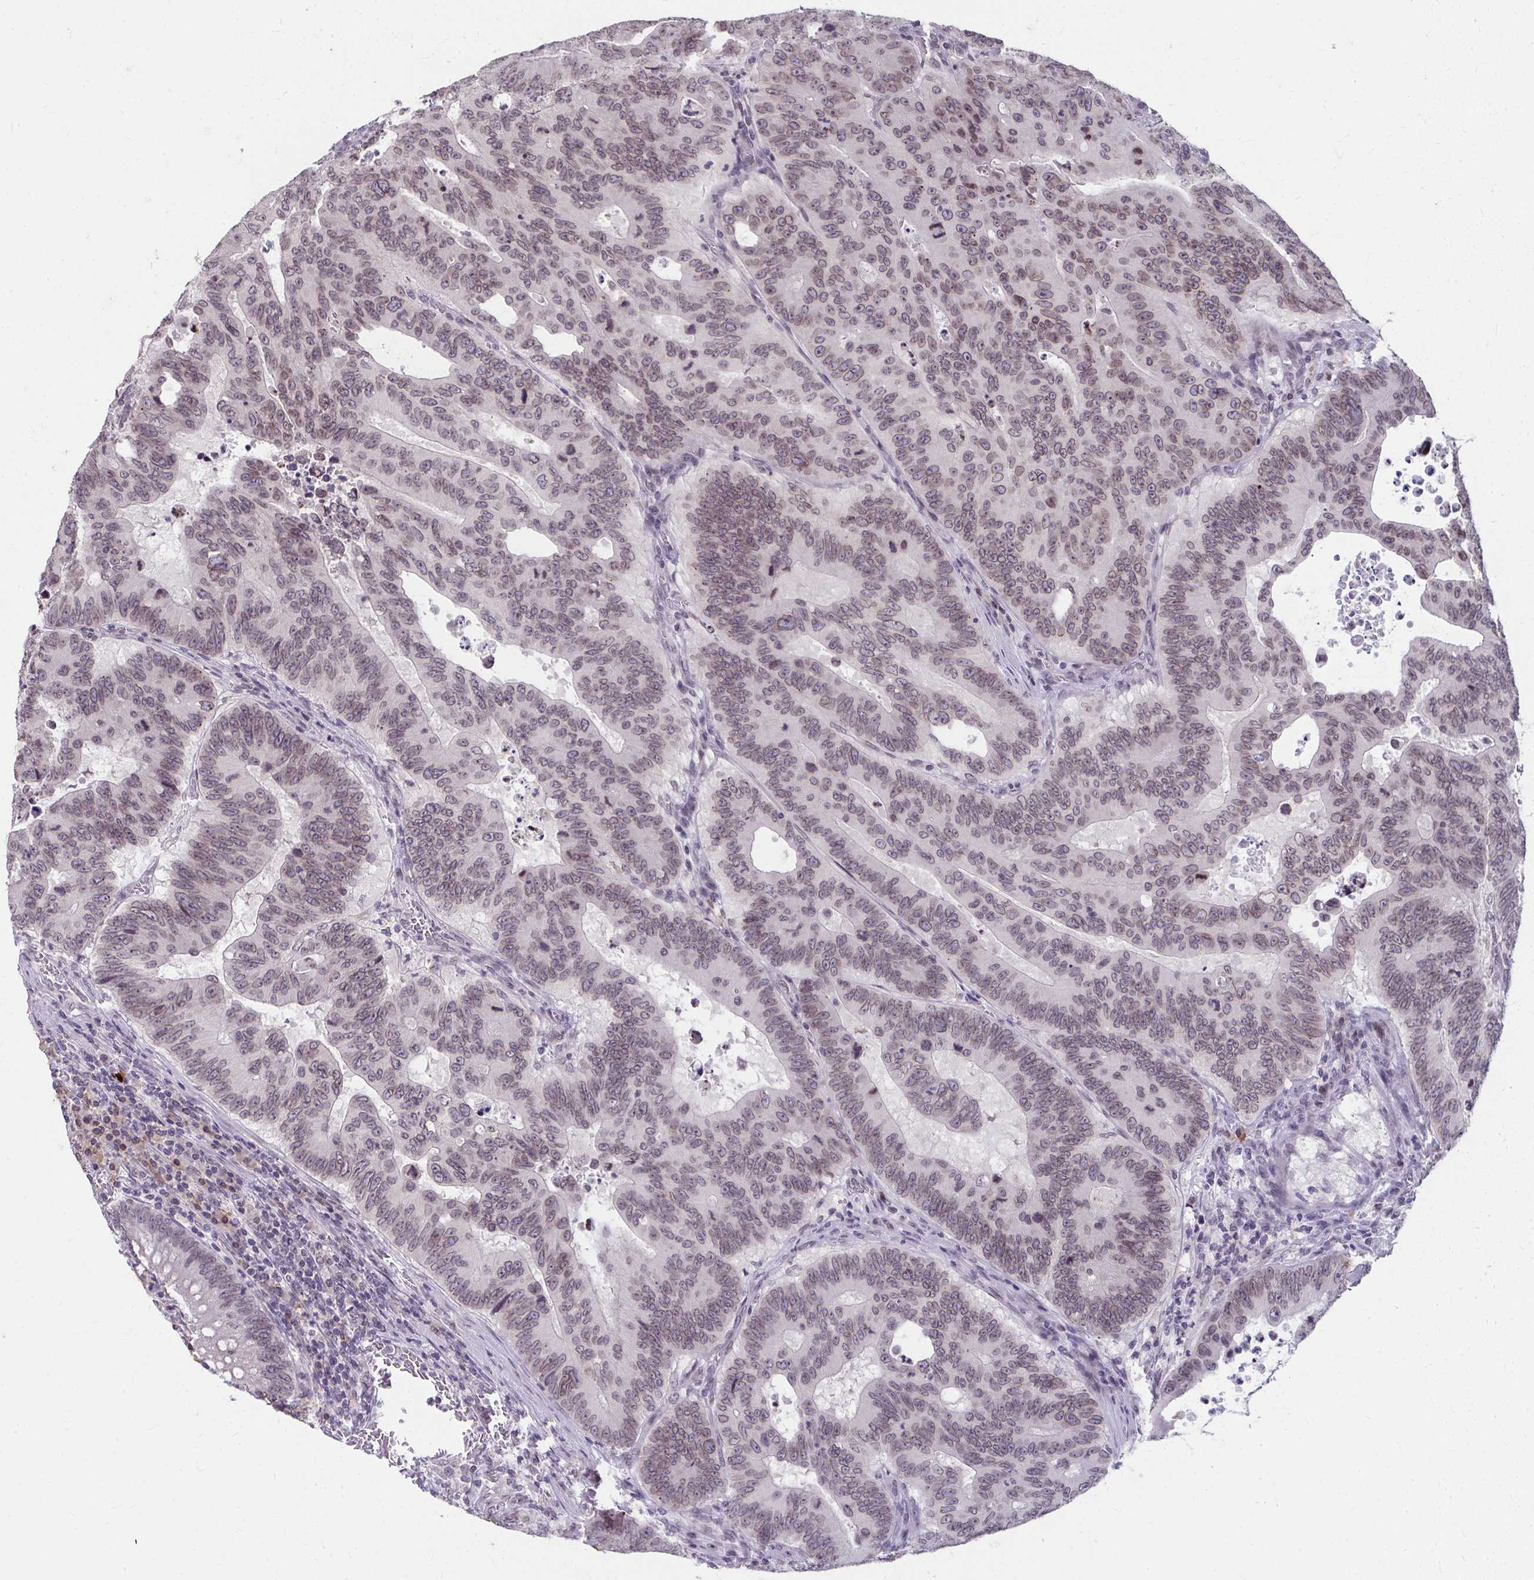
{"staining": {"intensity": "moderate", "quantity": ">75%", "location": "nuclear"}, "tissue": "colorectal cancer", "cell_type": "Tumor cells", "image_type": "cancer", "snomed": [{"axis": "morphology", "description": "Adenocarcinoma, NOS"}, {"axis": "topography", "description": "Colon"}], "caption": "Adenocarcinoma (colorectal) stained with a protein marker exhibits moderate staining in tumor cells.", "gene": "NUP133", "patient": {"sex": "male", "age": 62}}